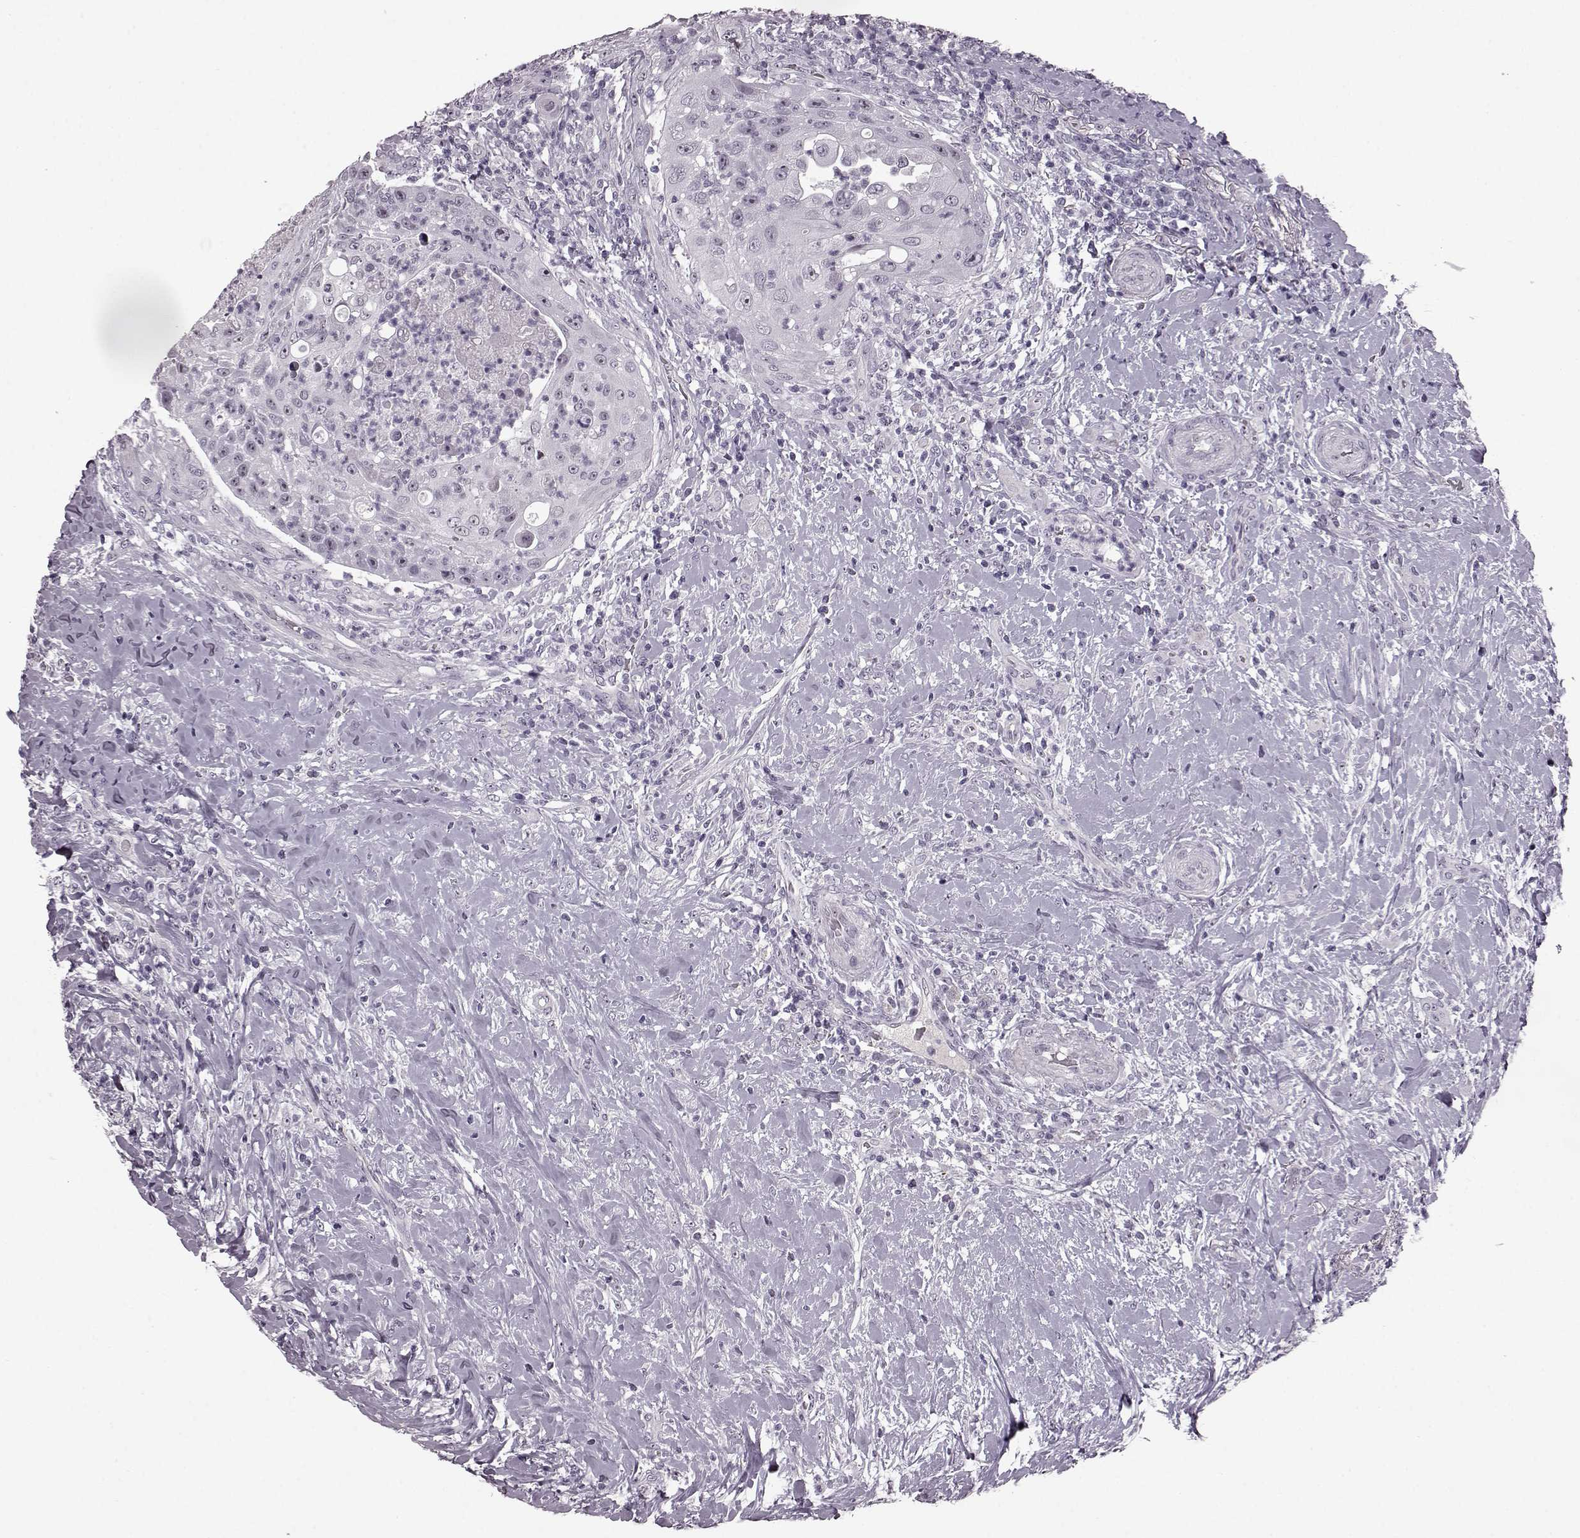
{"staining": {"intensity": "negative", "quantity": "none", "location": "none"}, "tissue": "head and neck cancer", "cell_type": "Tumor cells", "image_type": "cancer", "snomed": [{"axis": "morphology", "description": "Squamous cell carcinoma, NOS"}, {"axis": "topography", "description": "Head-Neck"}], "caption": "This is an immunohistochemistry photomicrograph of human head and neck squamous cell carcinoma. There is no positivity in tumor cells.", "gene": "PRPH2", "patient": {"sex": "male", "age": 69}}